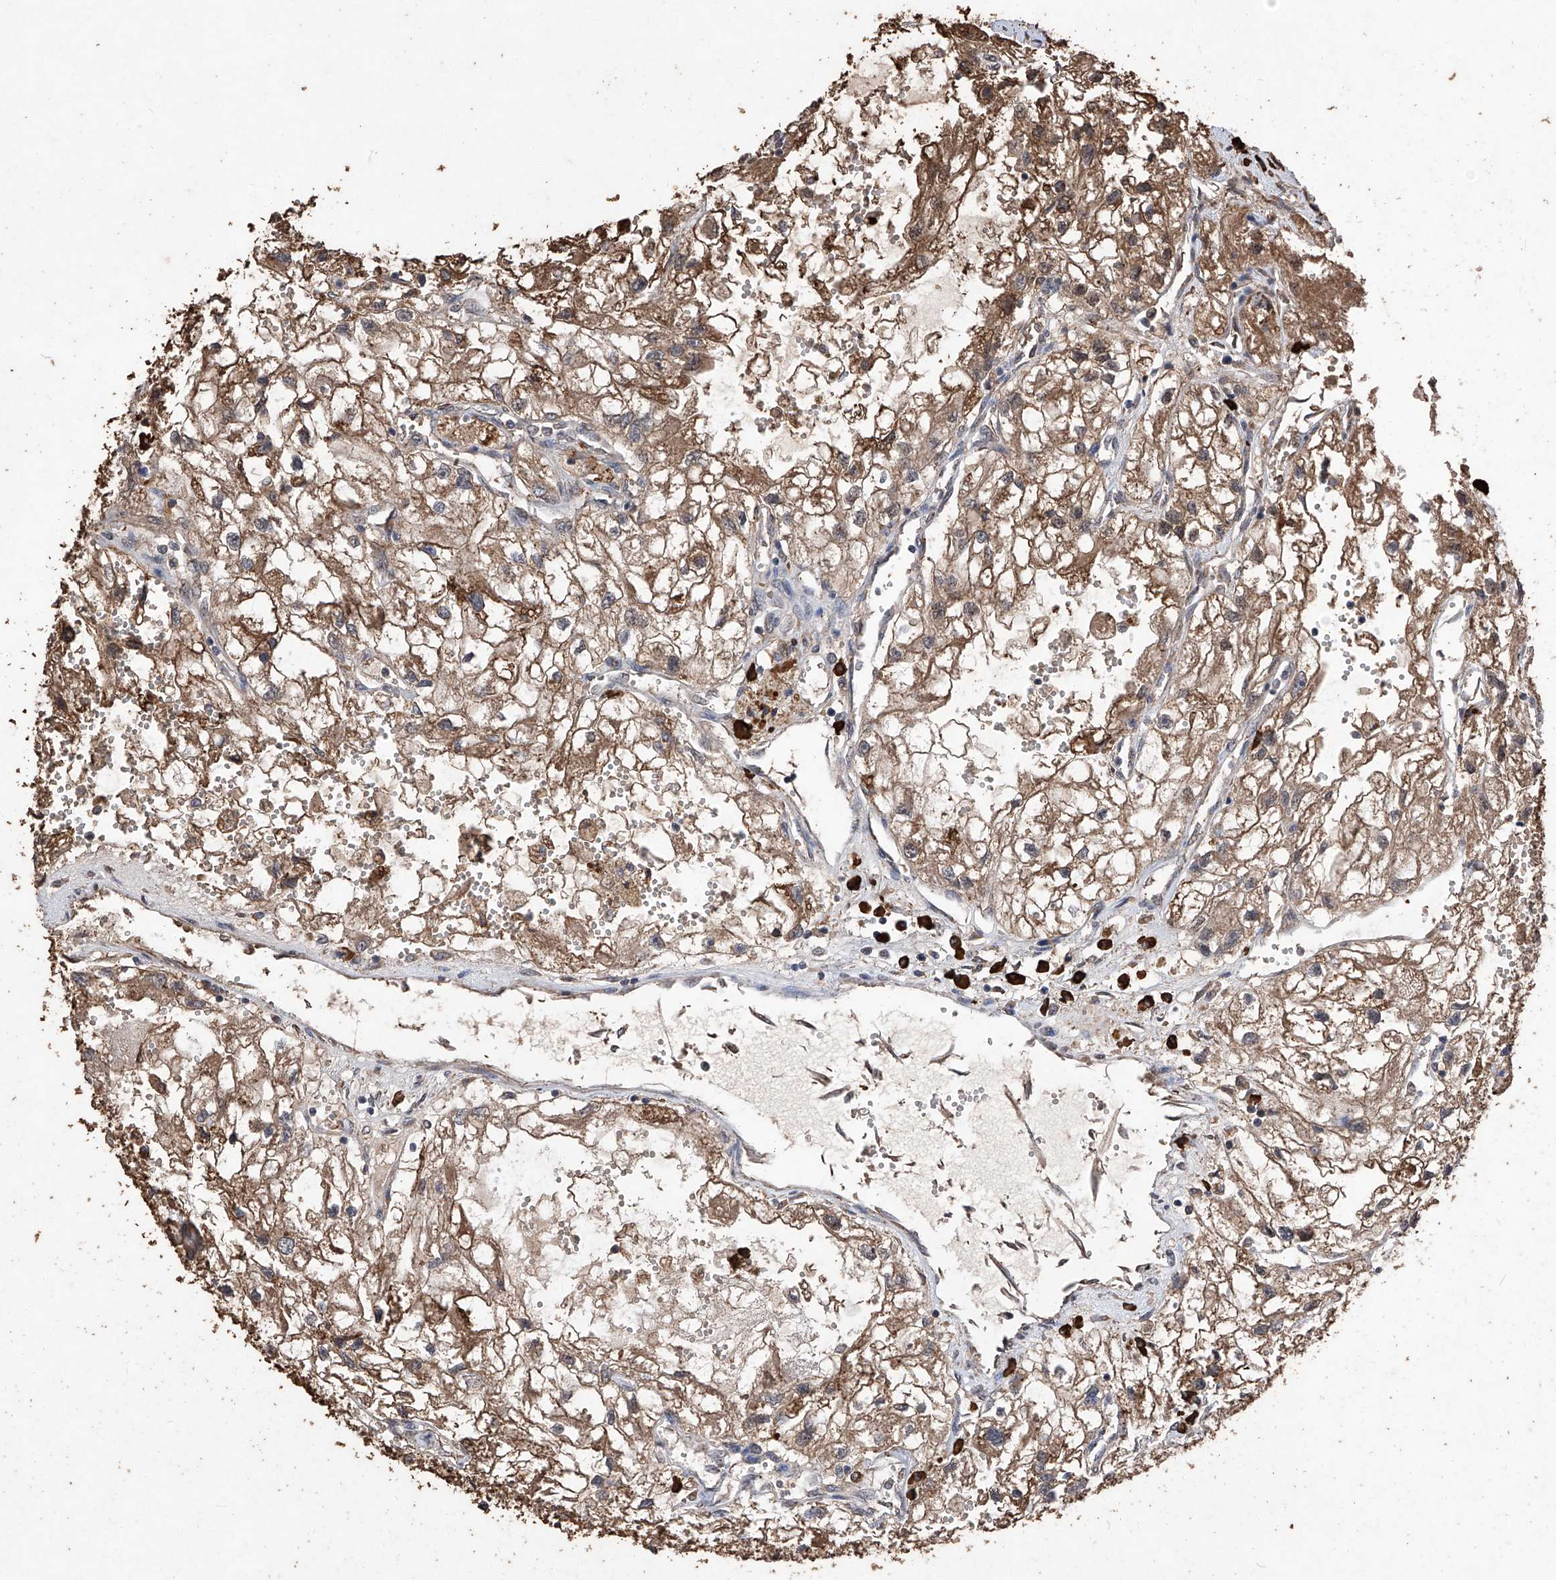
{"staining": {"intensity": "moderate", "quantity": ">75%", "location": "cytoplasmic/membranous"}, "tissue": "renal cancer", "cell_type": "Tumor cells", "image_type": "cancer", "snomed": [{"axis": "morphology", "description": "Adenocarcinoma, NOS"}, {"axis": "topography", "description": "Kidney"}], "caption": "This image demonstrates renal adenocarcinoma stained with immunohistochemistry to label a protein in brown. The cytoplasmic/membranous of tumor cells show moderate positivity for the protein. Nuclei are counter-stained blue.", "gene": "EML1", "patient": {"sex": "female", "age": 70}}